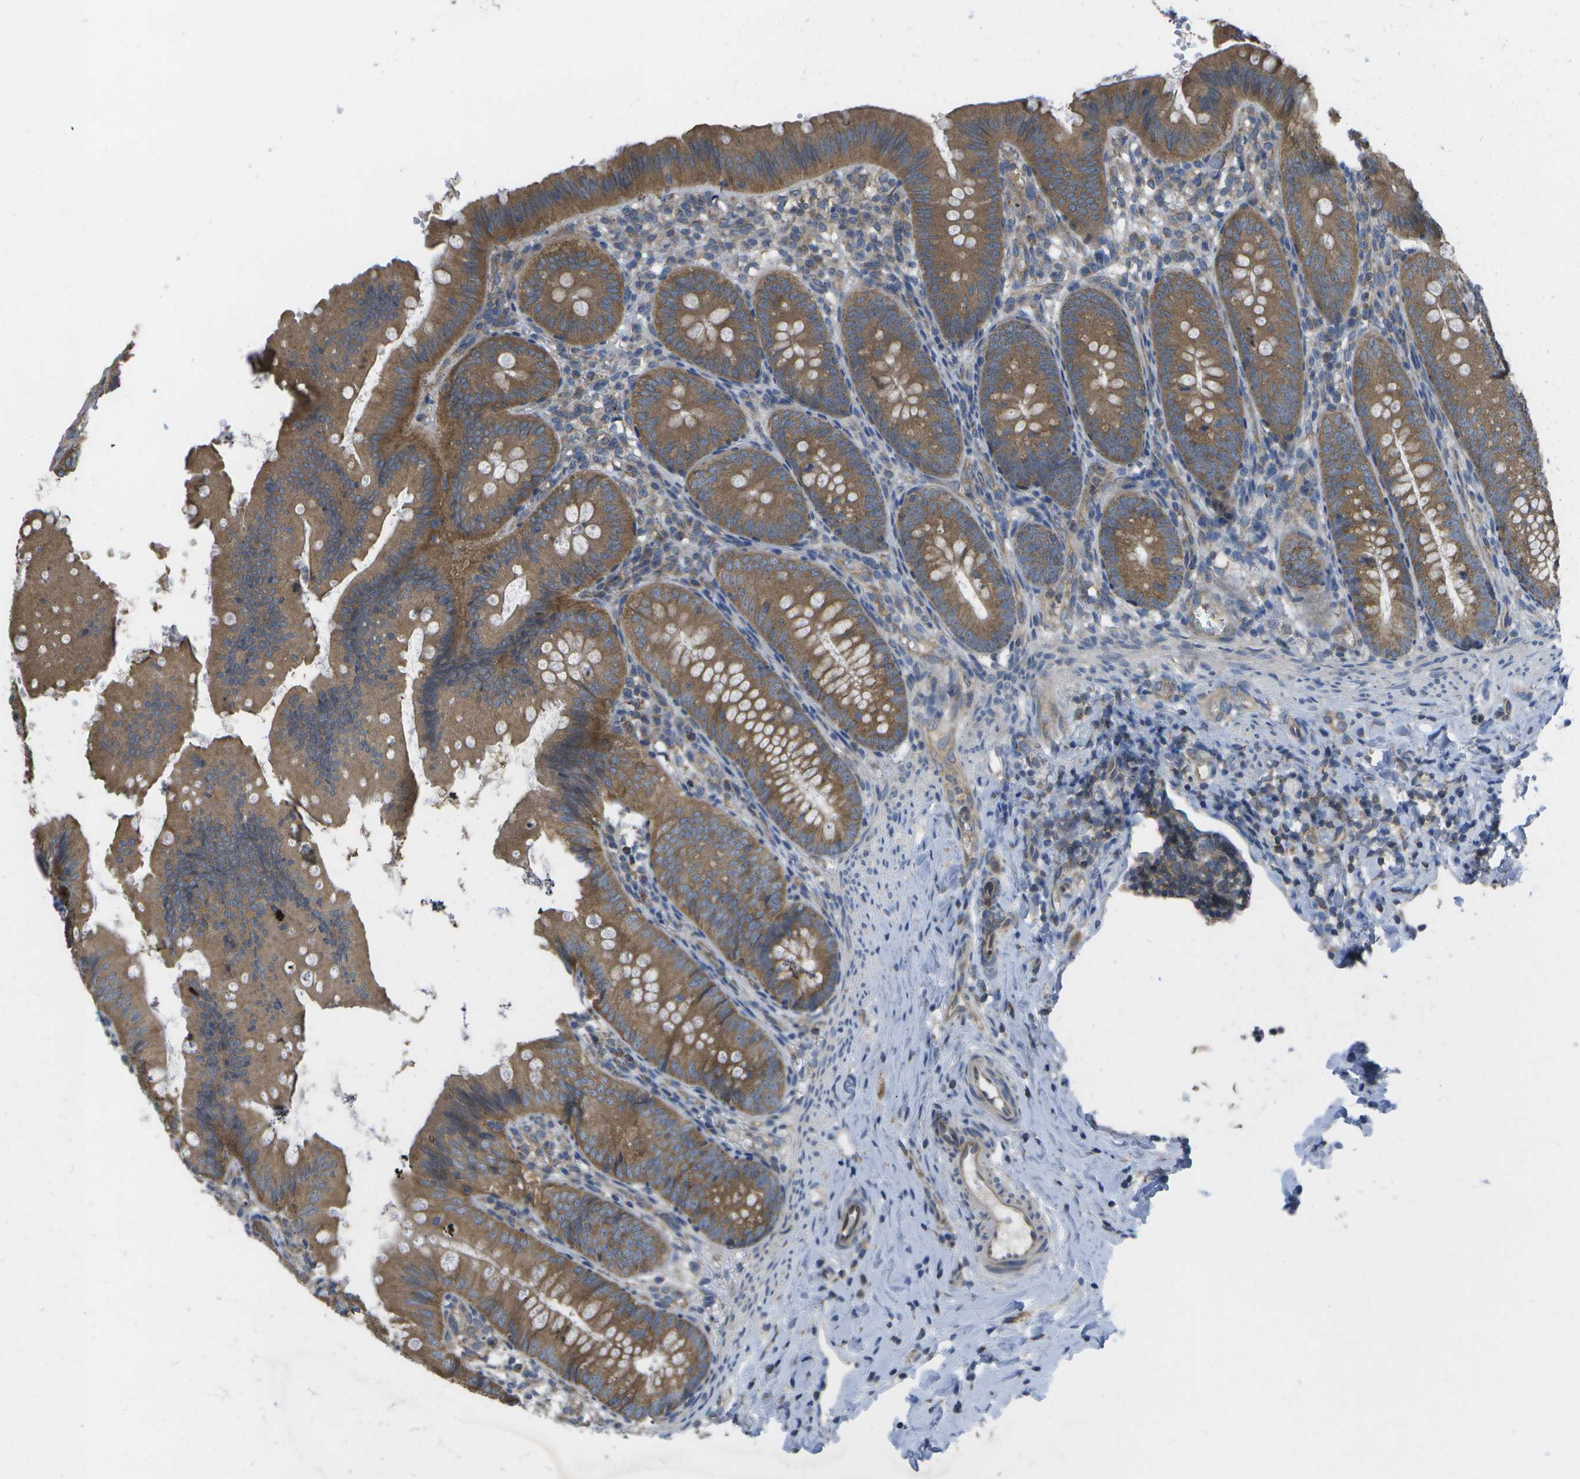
{"staining": {"intensity": "moderate", "quantity": ">75%", "location": "cytoplasmic/membranous"}, "tissue": "appendix", "cell_type": "Glandular cells", "image_type": "normal", "snomed": [{"axis": "morphology", "description": "Normal tissue, NOS"}, {"axis": "topography", "description": "Appendix"}], "caption": "IHC of normal appendix displays medium levels of moderate cytoplasmic/membranous positivity in approximately >75% of glandular cells. (Brightfield microscopy of DAB IHC at high magnification).", "gene": "DPM3", "patient": {"sex": "male", "age": 1}}